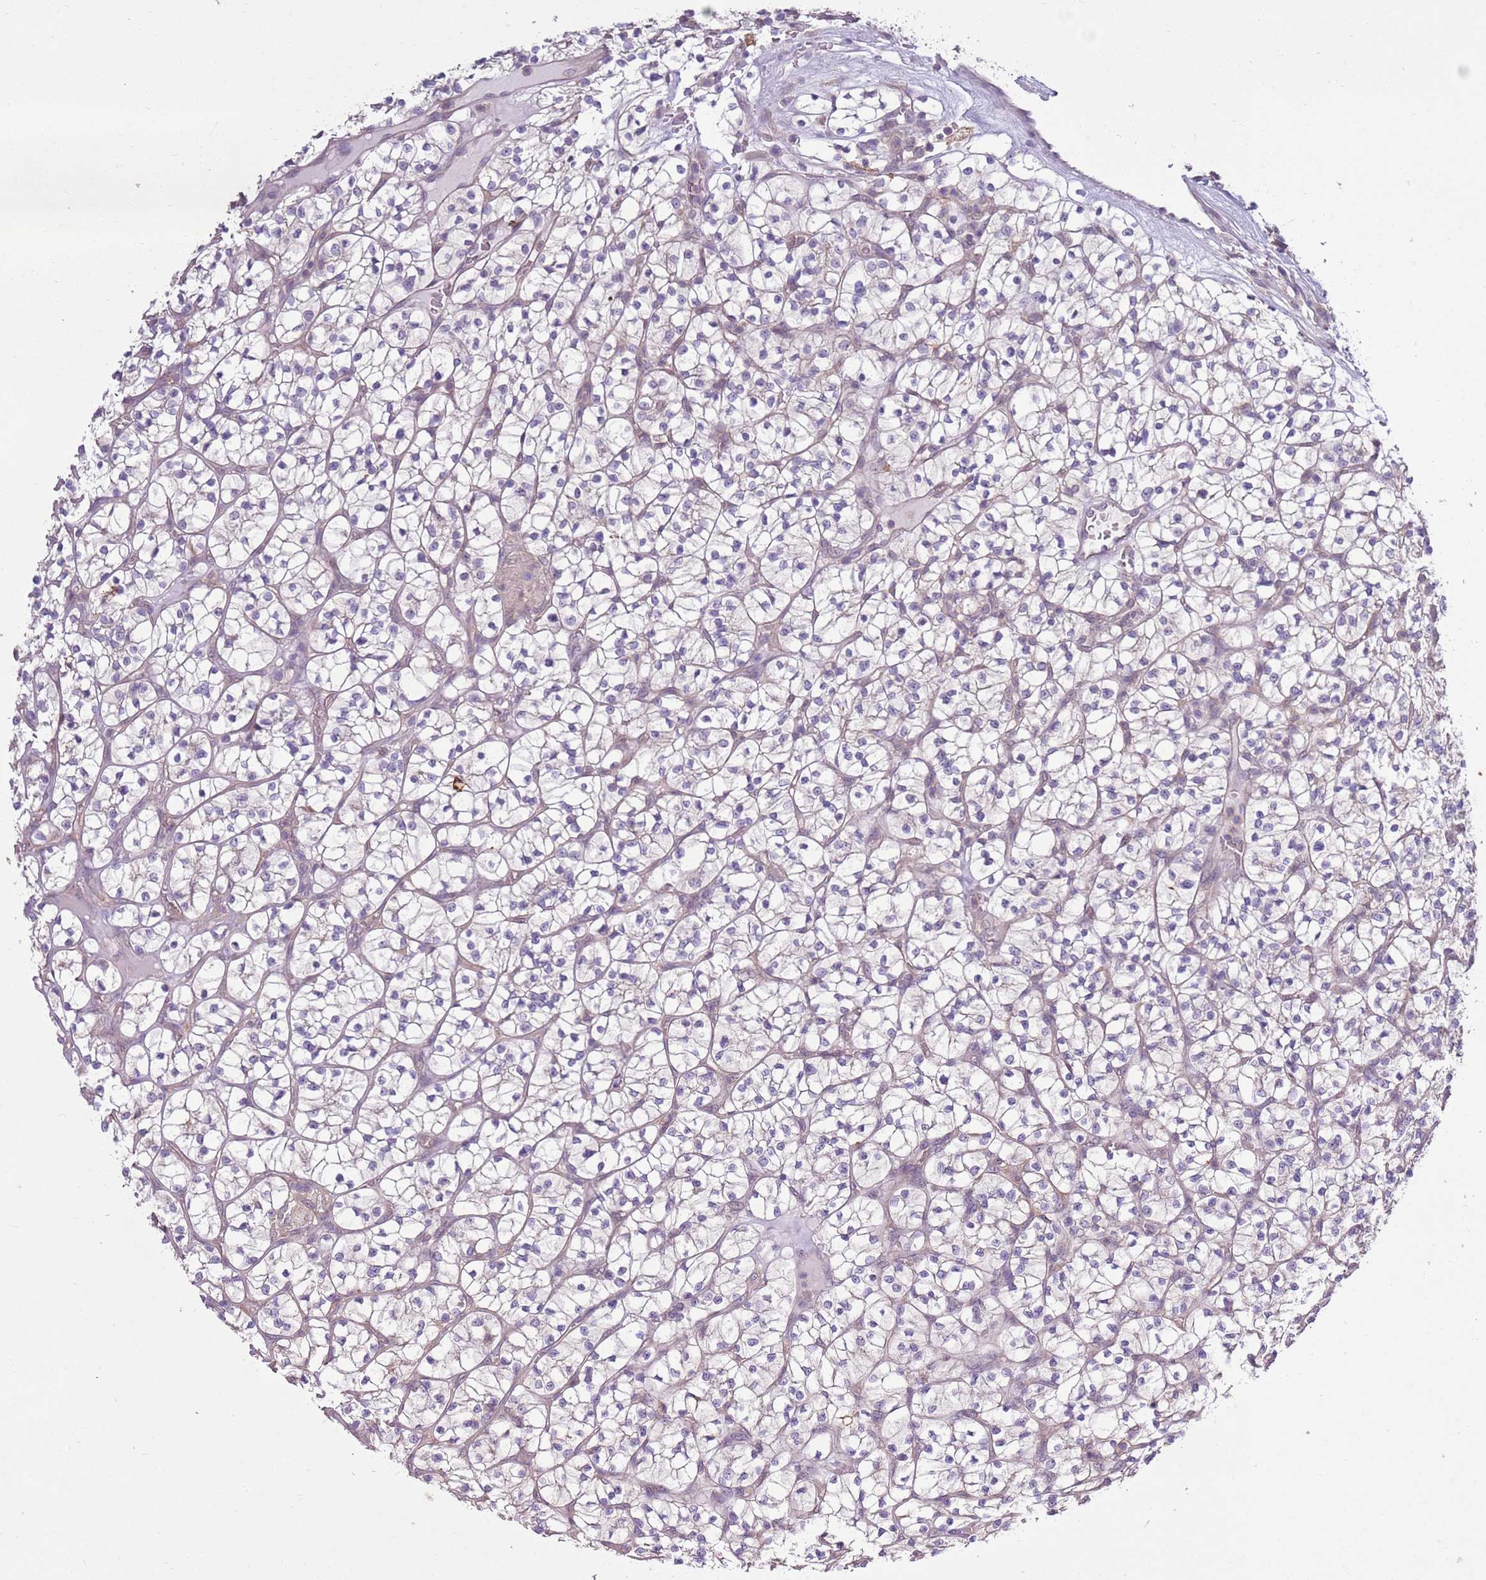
{"staining": {"intensity": "negative", "quantity": "none", "location": "none"}, "tissue": "renal cancer", "cell_type": "Tumor cells", "image_type": "cancer", "snomed": [{"axis": "morphology", "description": "Adenocarcinoma, NOS"}, {"axis": "topography", "description": "Kidney"}], "caption": "An immunohistochemistry histopathology image of renal cancer is shown. There is no staining in tumor cells of renal cancer.", "gene": "CAPN9", "patient": {"sex": "female", "age": 64}}